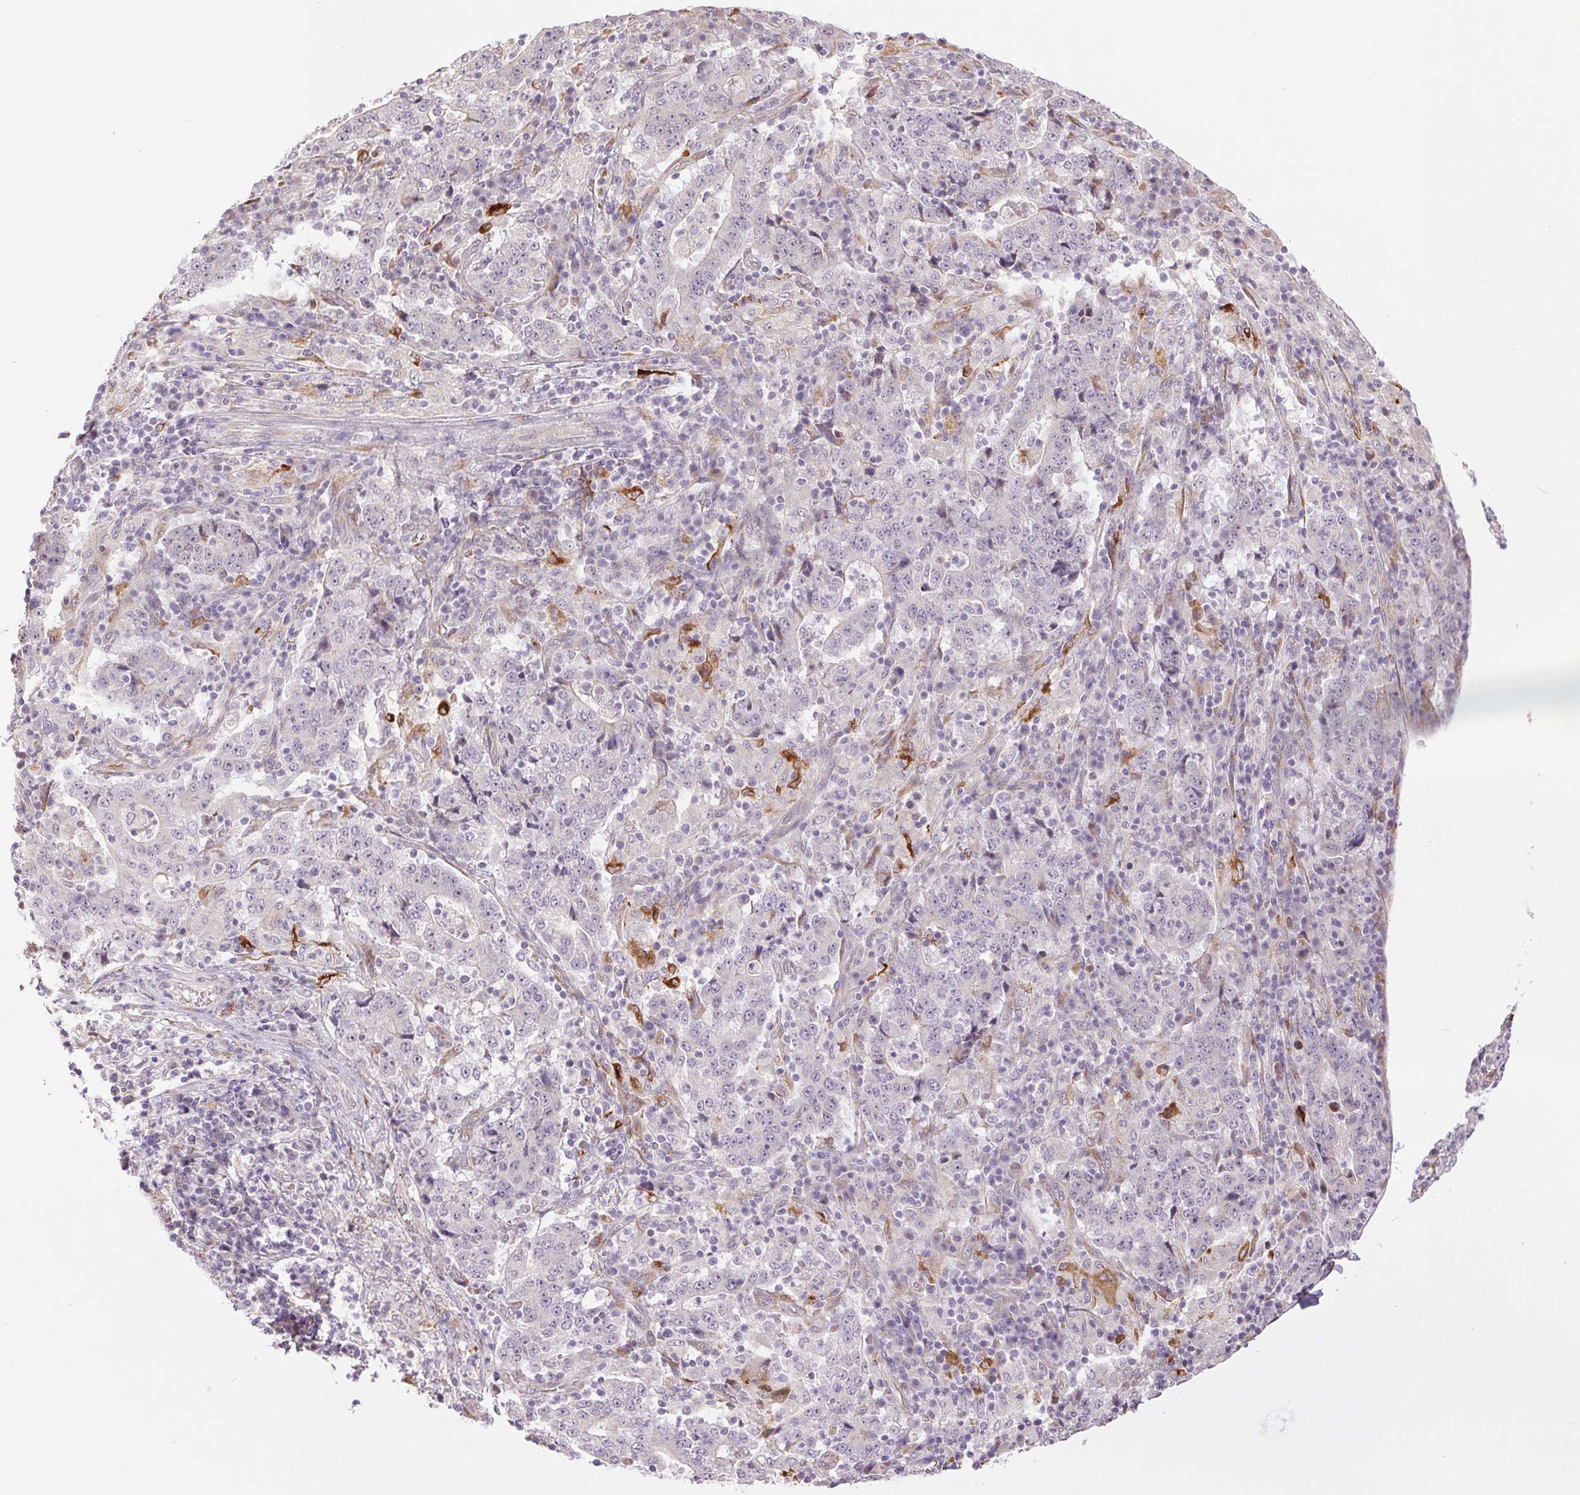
{"staining": {"intensity": "negative", "quantity": "none", "location": "none"}, "tissue": "stomach cancer", "cell_type": "Tumor cells", "image_type": "cancer", "snomed": [{"axis": "morphology", "description": "Normal tissue, NOS"}, {"axis": "morphology", "description": "Adenocarcinoma, NOS"}, {"axis": "topography", "description": "Stomach, upper"}, {"axis": "topography", "description": "Stomach"}], "caption": "IHC of adenocarcinoma (stomach) displays no expression in tumor cells.", "gene": "METTL17", "patient": {"sex": "male", "age": 59}}